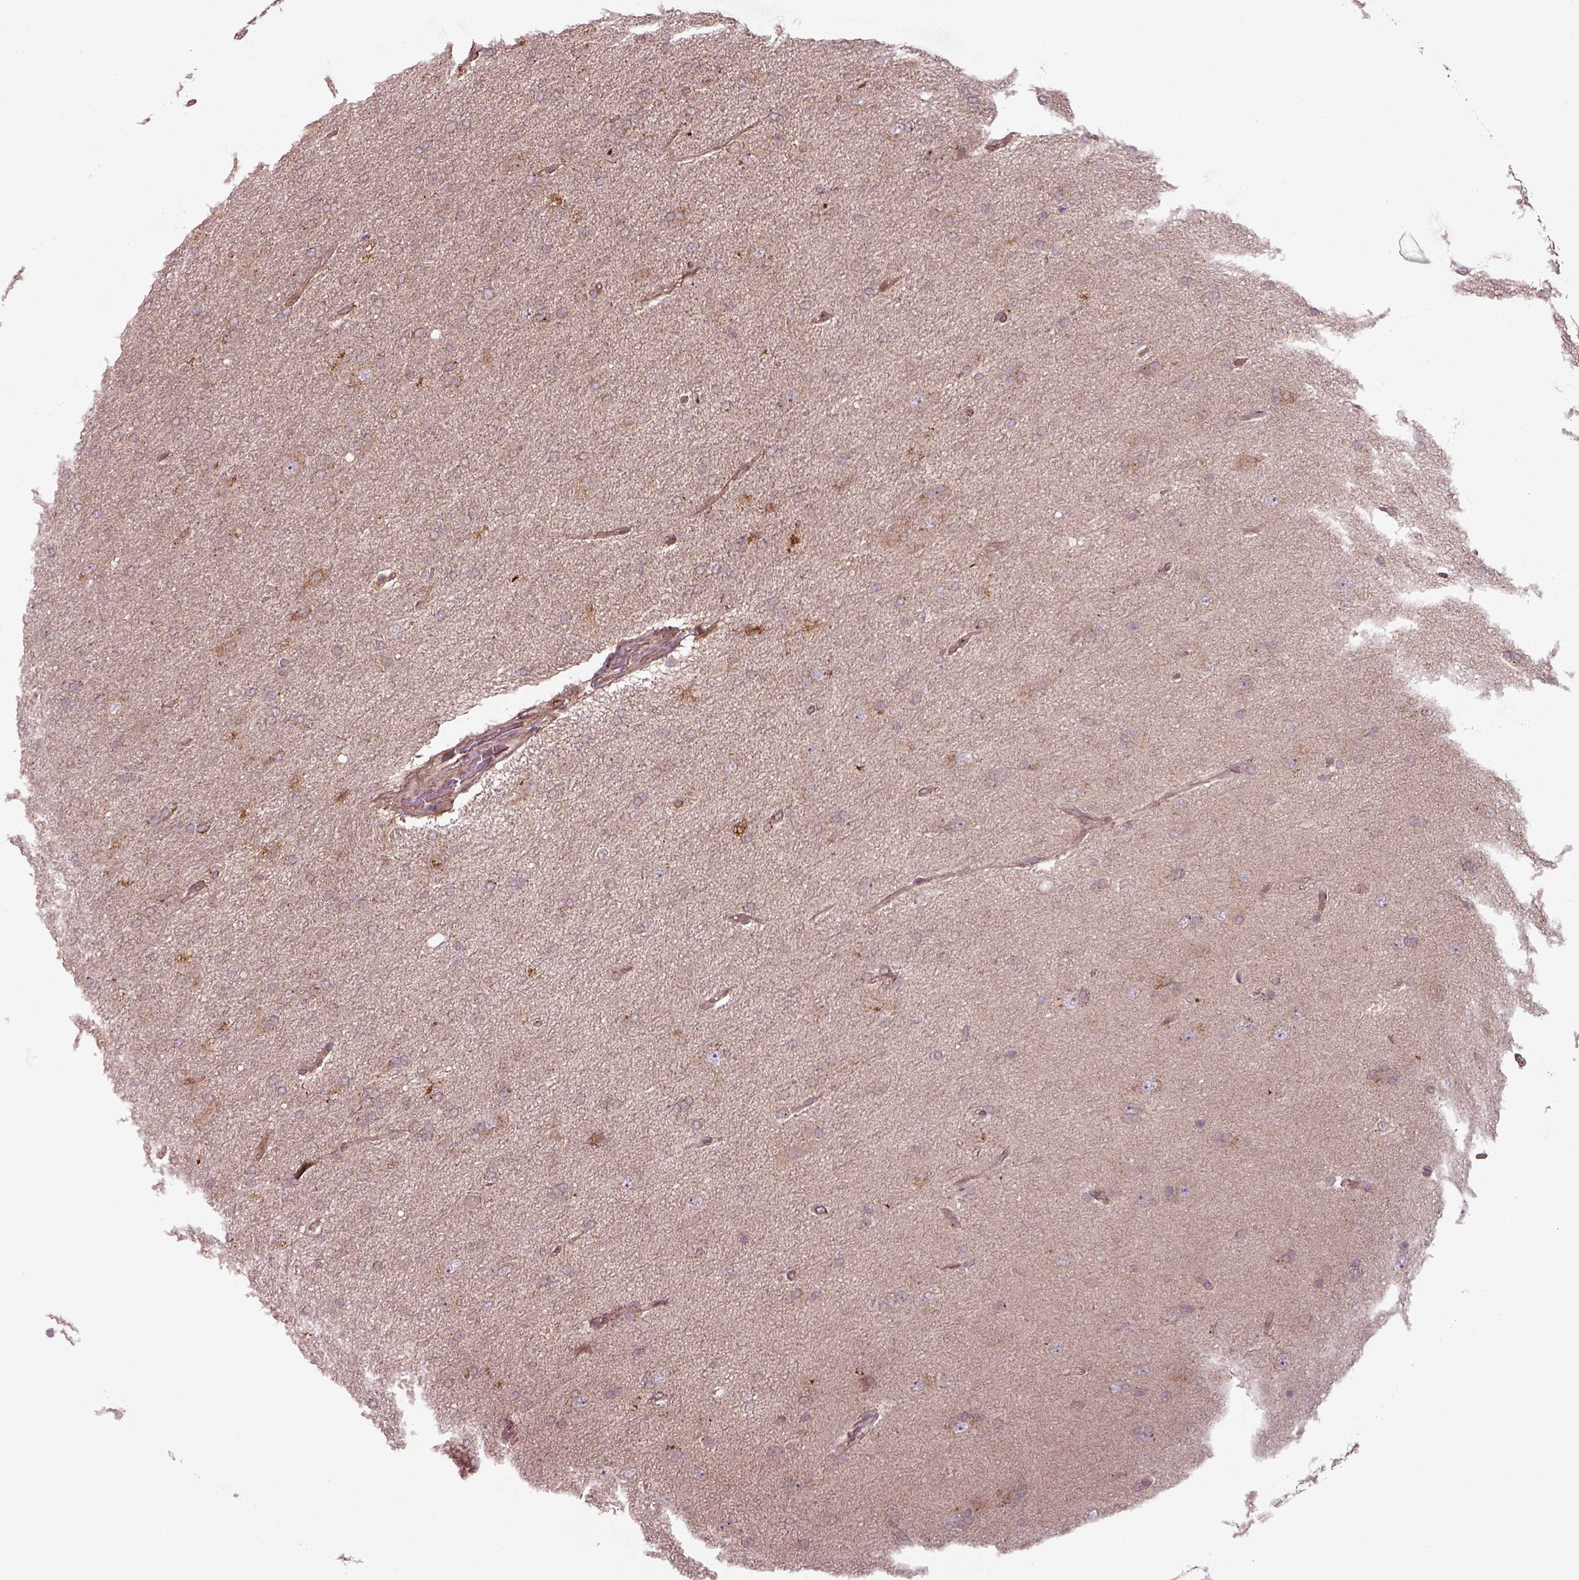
{"staining": {"intensity": "negative", "quantity": "none", "location": "none"}, "tissue": "glioma", "cell_type": "Tumor cells", "image_type": "cancer", "snomed": [{"axis": "morphology", "description": "Glioma, malignant, High grade"}, {"axis": "topography", "description": "Cerebral cortex"}], "caption": "The IHC image has no significant expression in tumor cells of glioma tissue.", "gene": "CHMP3", "patient": {"sex": "male", "age": 70}}